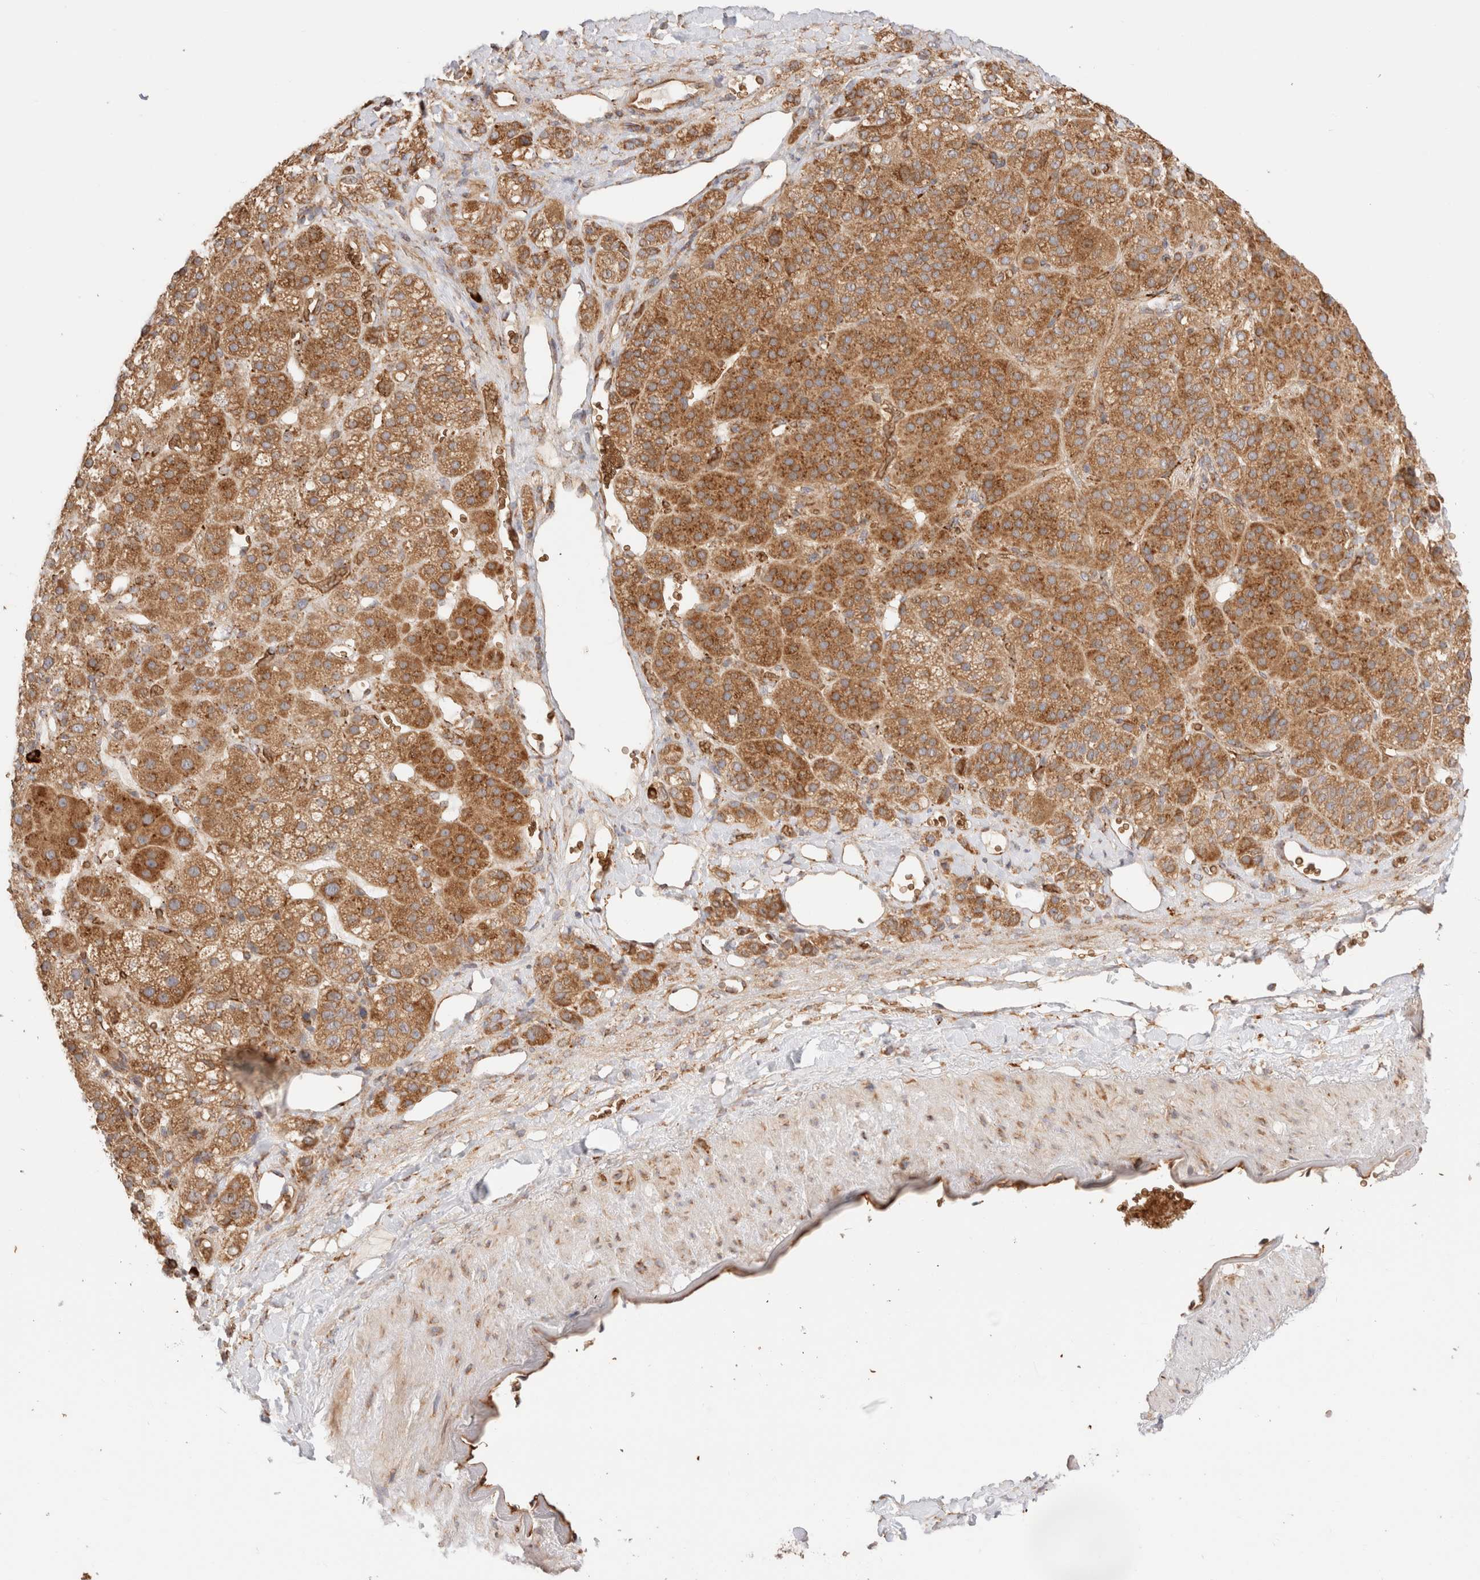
{"staining": {"intensity": "moderate", "quantity": ">75%", "location": "cytoplasmic/membranous"}, "tissue": "adrenal gland", "cell_type": "Glandular cells", "image_type": "normal", "snomed": [{"axis": "morphology", "description": "Normal tissue, NOS"}, {"axis": "topography", "description": "Adrenal gland"}], "caption": "IHC image of benign adrenal gland stained for a protein (brown), which displays medium levels of moderate cytoplasmic/membranous expression in about >75% of glandular cells.", "gene": "UTS2B", "patient": {"sex": "male", "age": 57}}